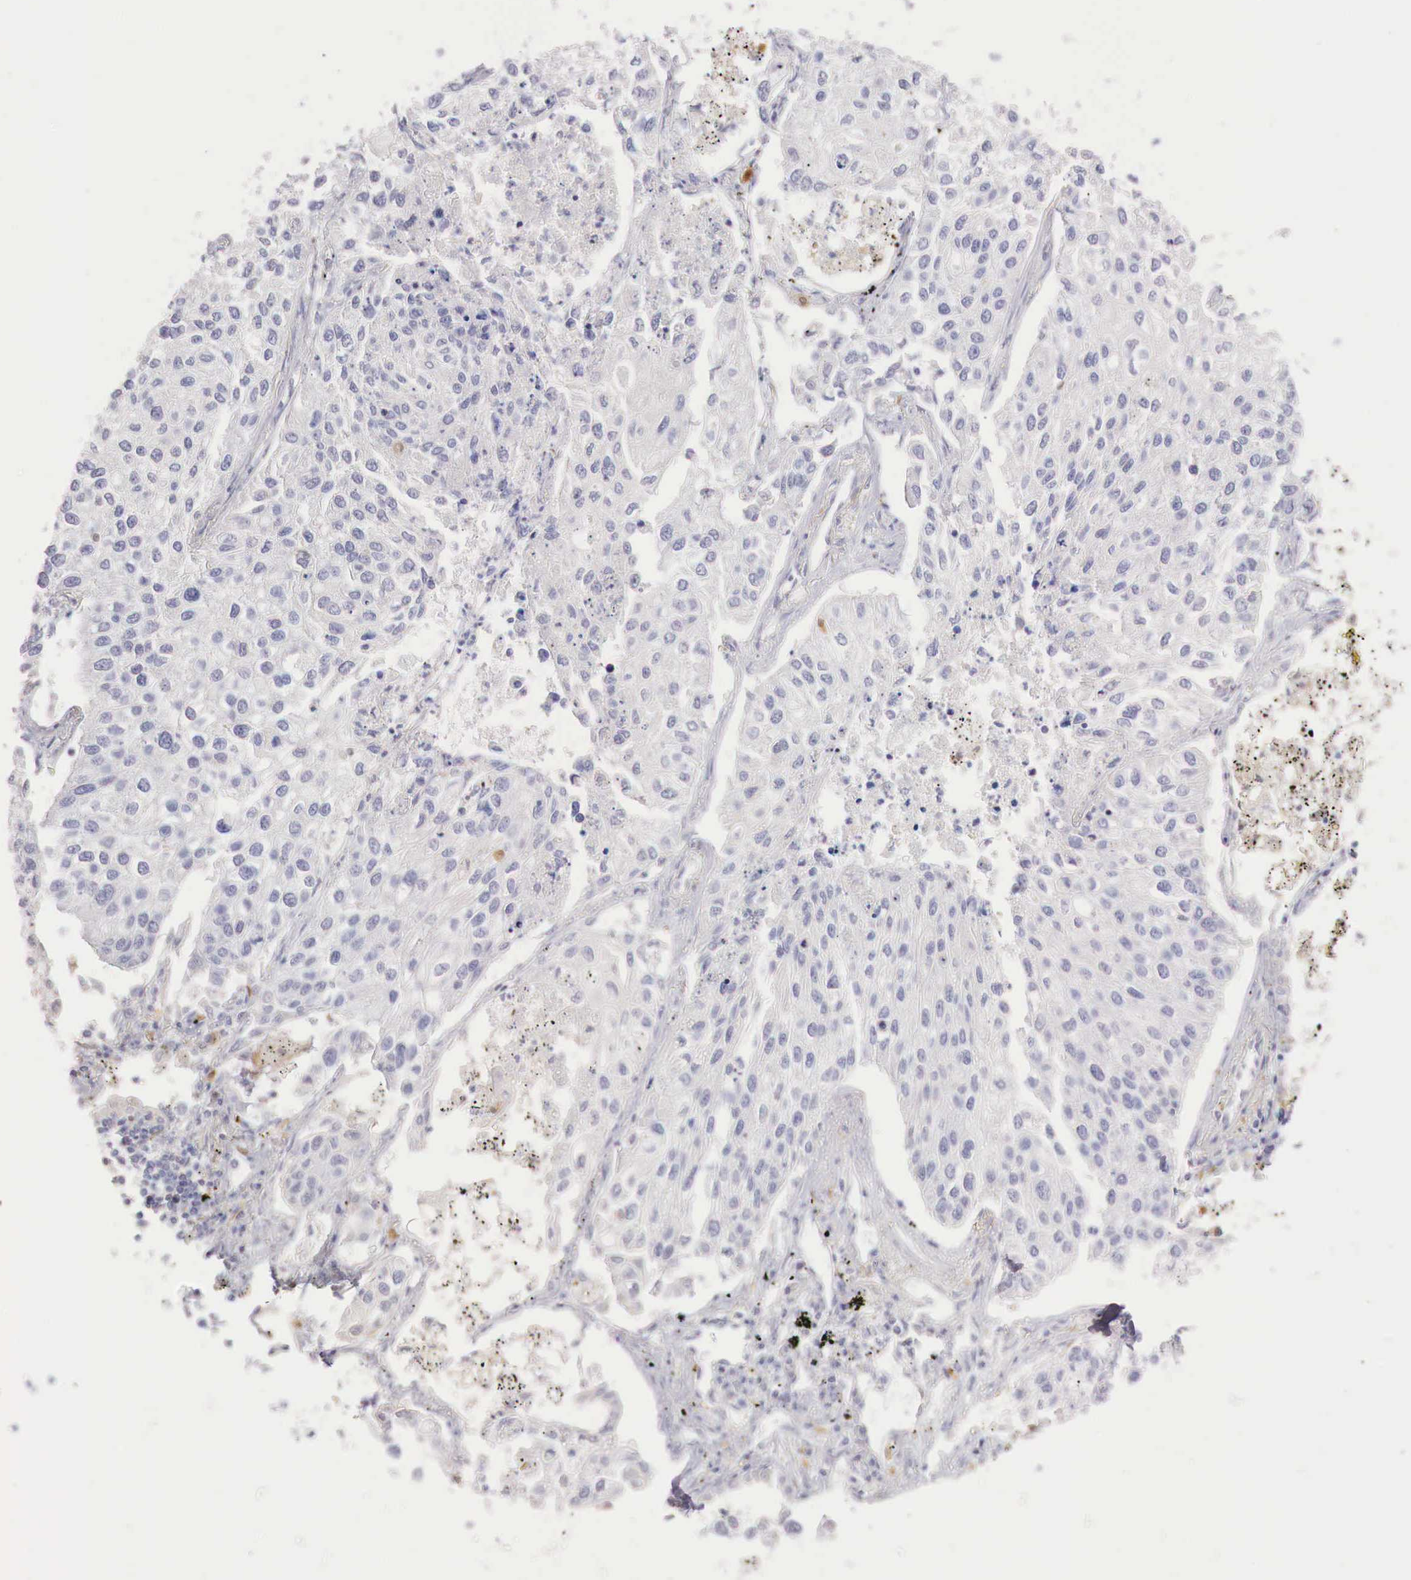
{"staining": {"intensity": "negative", "quantity": "none", "location": "none"}, "tissue": "lung cancer", "cell_type": "Tumor cells", "image_type": "cancer", "snomed": [{"axis": "morphology", "description": "Squamous cell carcinoma, NOS"}, {"axis": "topography", "description": "Lung"}], "caption": "Histopathology image shows no protein expression in tumor cells of lung cancer (squamous cell carcinoma) tissue. (DAB immunohistochemistry, high magnification).", "gene": "RENBP", "patient": {"sex": "male", "age": 75}}